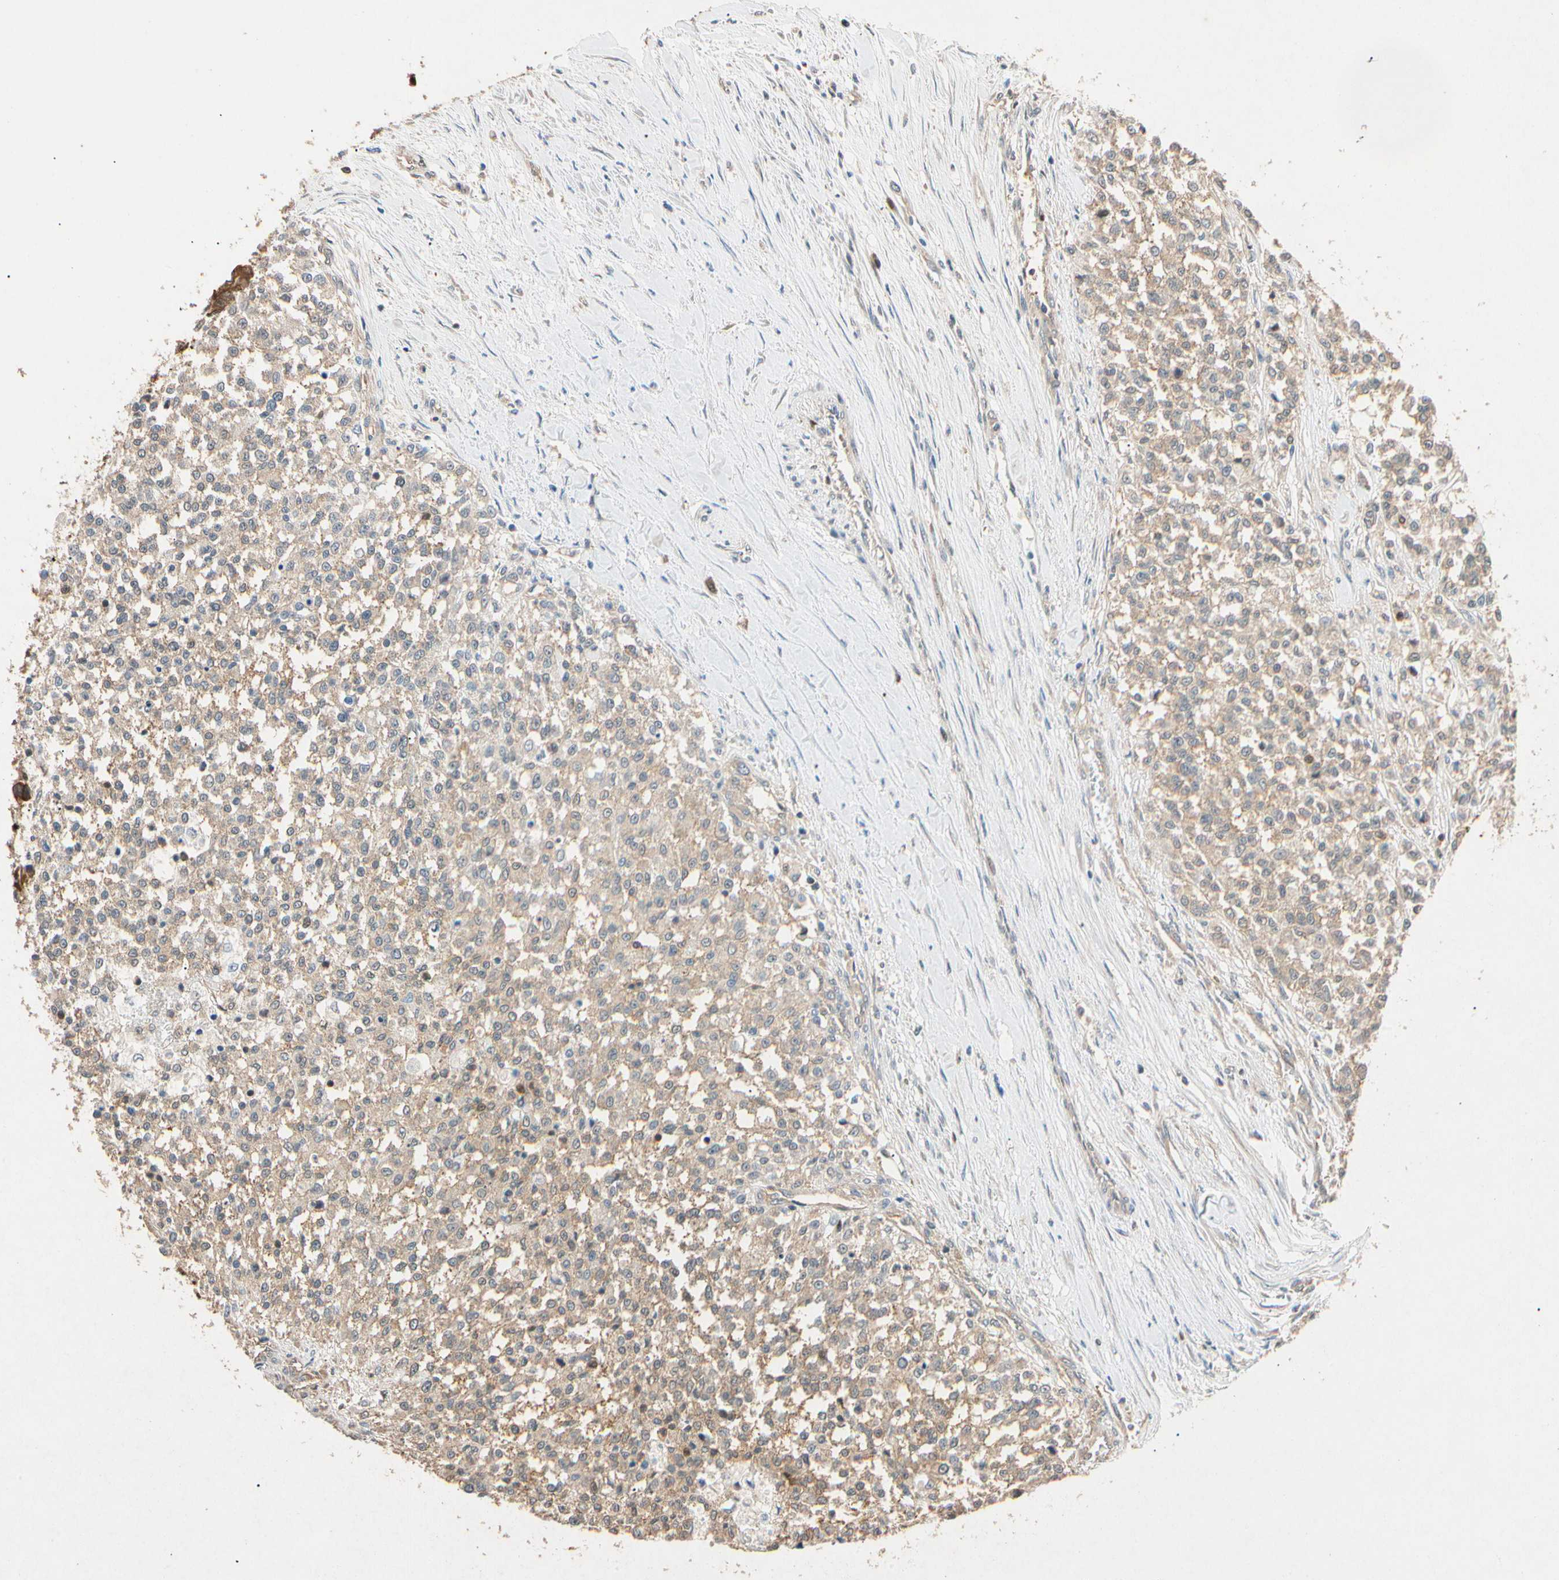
{"staining": {"intensity": "weak", "quantity": "25%-75%", "location": "cytoplasmic/membranous"}, "tissue": "testis cancer", "cell_type": "Tumor cells", "image_type": "cancer", "snomed": [{"axis": "morphology", "description": "Seminoma, NOS"}, {"axis": "topography", "description": "Testis"}], "caption": "High-magnification brightfield microscopy of testis seminoma stained with DAB (brown) and counterstained with hematoxylin (blue). tumor cells exhibit weak cytoplasmic/membranous staining is present in approximately25%-75% of cells. (Brightfield microscopy of DAB IHC at high magnification).", "gene": "EIF1AX", "patient": {"sex": "male", "age": 59}}